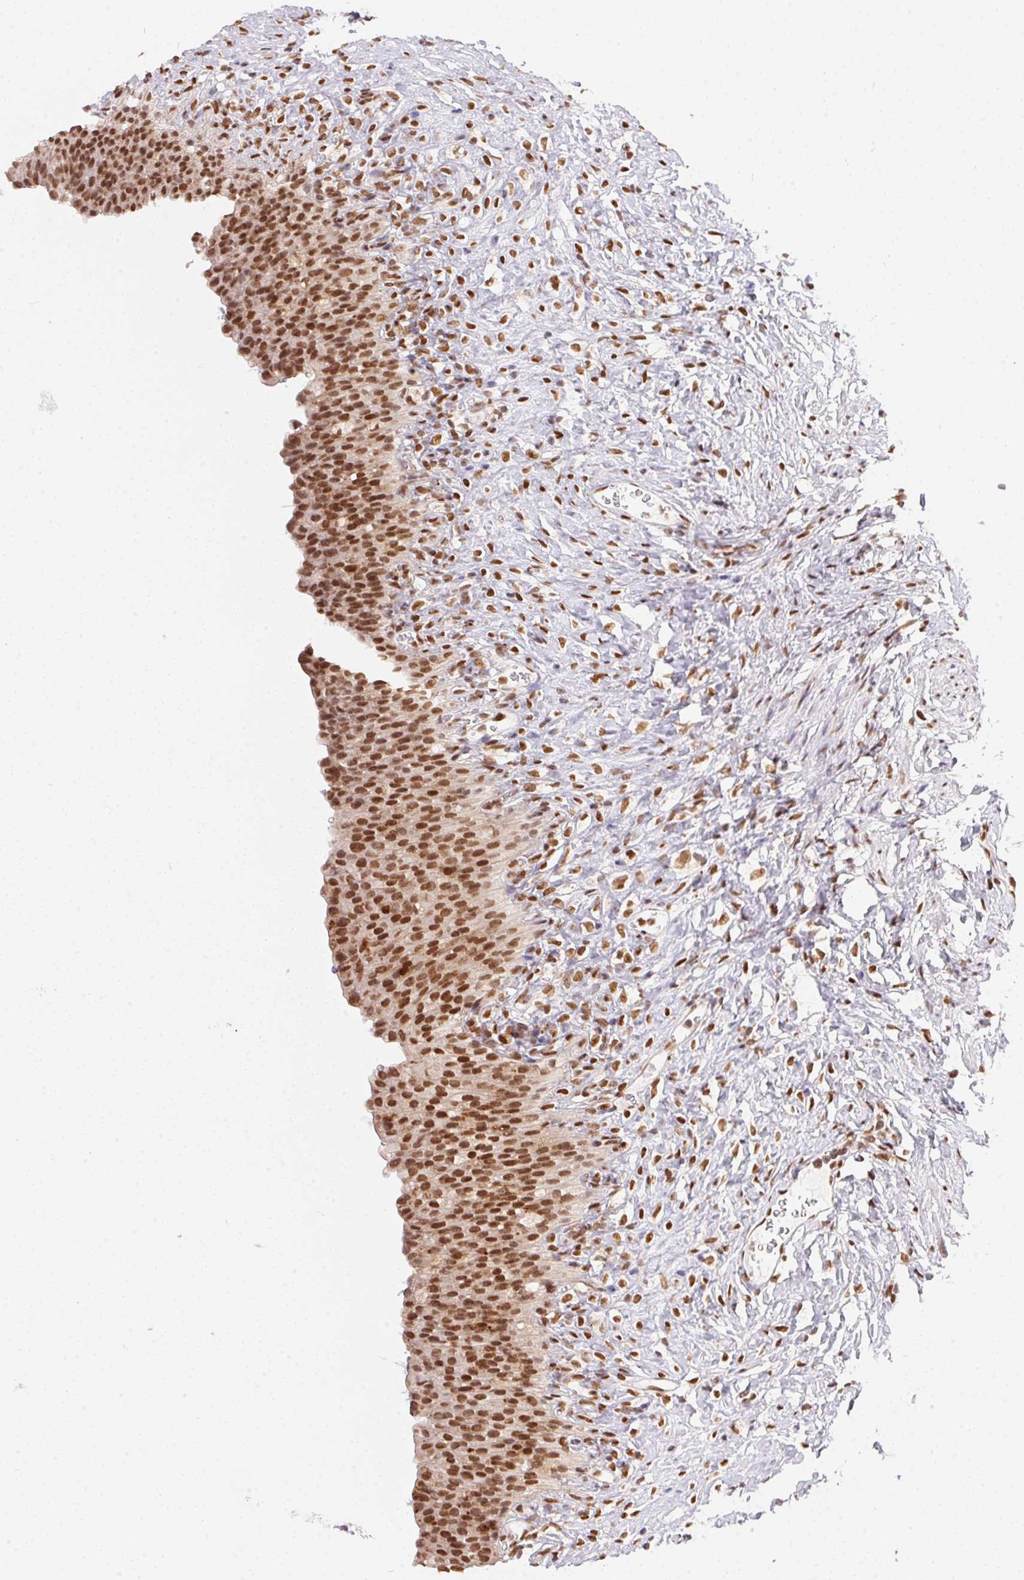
{"staining": {"intensity": "moderate", "quantity": ">75%", "location": "nuclear"}, "tissue": "urinary bladder", "cell_type": "Urothelial cells", "image_type": "normal", "snomed": [{"axis": "morphology", "description": "Normal tissue, NOS"}, {"axis": "topography", "description": "Urinary bladder"}, {"axis": "topography", "description": "Prostate"}], "caption": "Immunohistochemistry (DAB) staining of benign urinary bladder shows moderate nuclear protein staining in approximately >75% of urothelial cells. (DAB = brown stain, brightfield microscopy at high magnification).", "gene": "NFE2L1", "patient": {"sex": "male", "age": 76}}